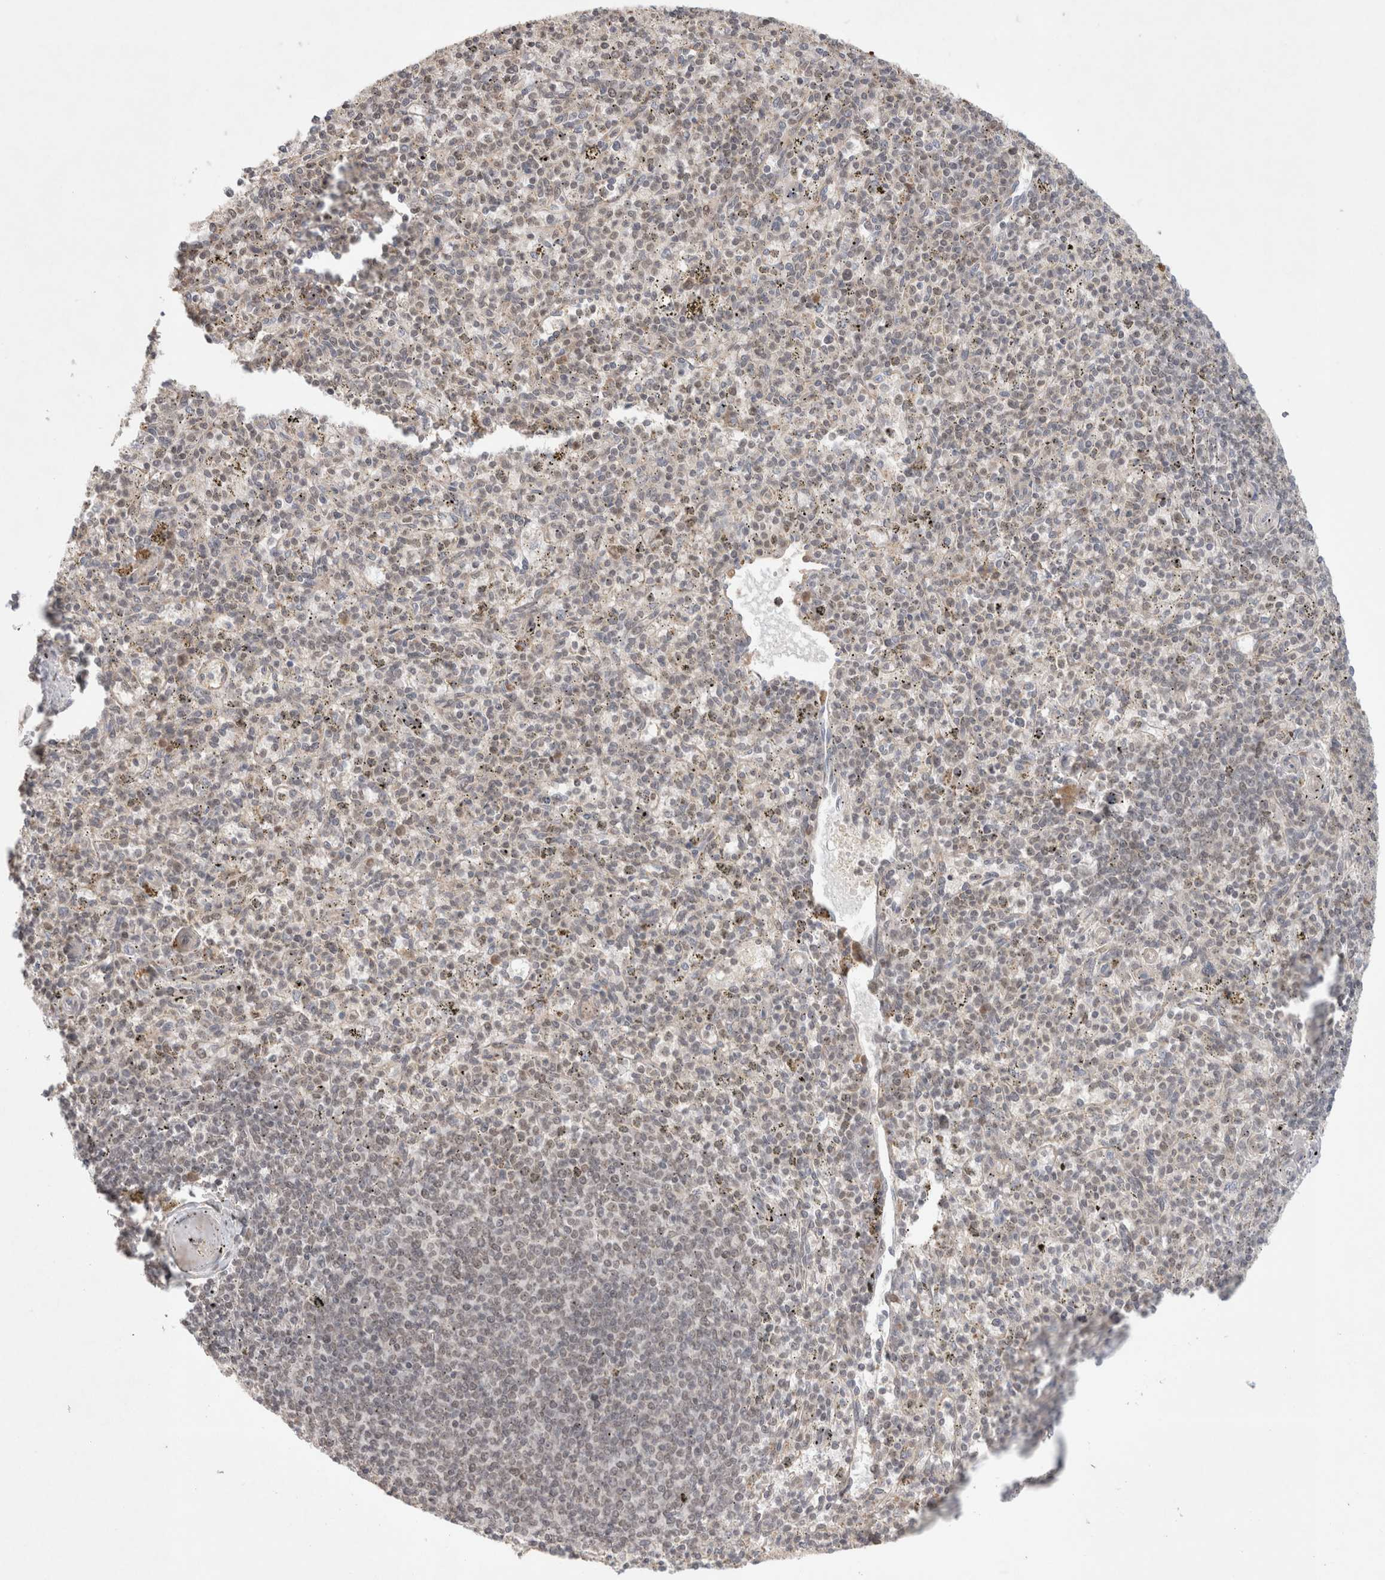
{"staining": {"intensity": "weak", "quantity": "<25%", "location": "cytoplasmic/membranous"}, "tissue": "spleen", "cell_type": "Cells in red pulp", "image_type": "normal", "snomed": [{"axis": "morphology", "description": "Normal tissue, NOS"}, {"axis": "topography", "description": "Spleen"}], "caption": "There is no significant expression in cells in red pulp of spleen. Nuclei are stained in blue.", "gene": "SYDE2", "patient": {"sex": "male", "age": 72}}